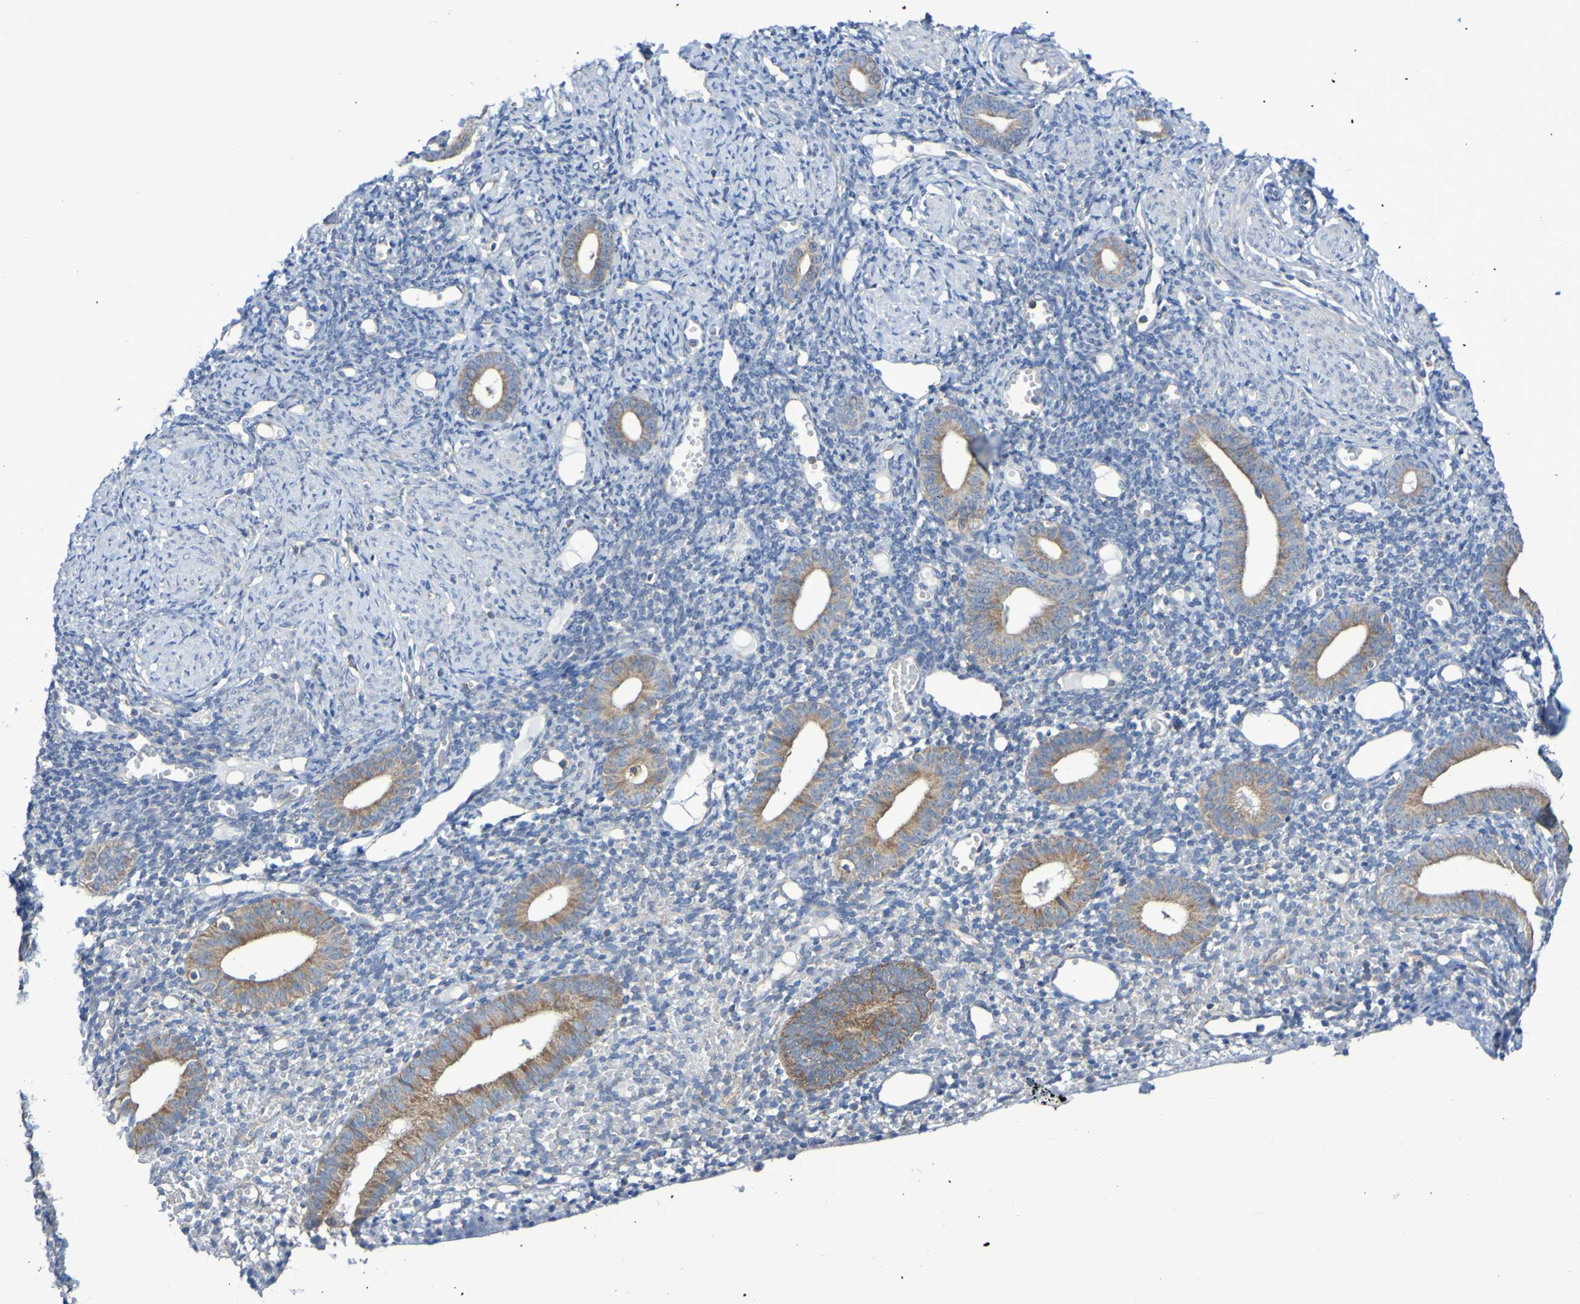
{"staining": {"intensity": "weak", "quantity": "<25%", "location": "cytoplasmic/membranous"}, "tissue": "endometrium", "cell_type": "Cells in endometrial stroma", "image_type": "normal", "snomed": [{"axis": "morphology", "description": "Normal tissue, NOS"}, {"axis": "topography", "description": "Endometrium"}], "caption": "This photomicrograph is of benign endometrium stained with immunohistochemistry (IHC) to label a protein in brown with the nuclei are counter-stained blue. There is no expression in cells in endometrial stroma. (DAB immunohistochemistry (IHC), high magnification).", "gene": "LMBRD2", "patient": {"sex": "female", "age": 50}}